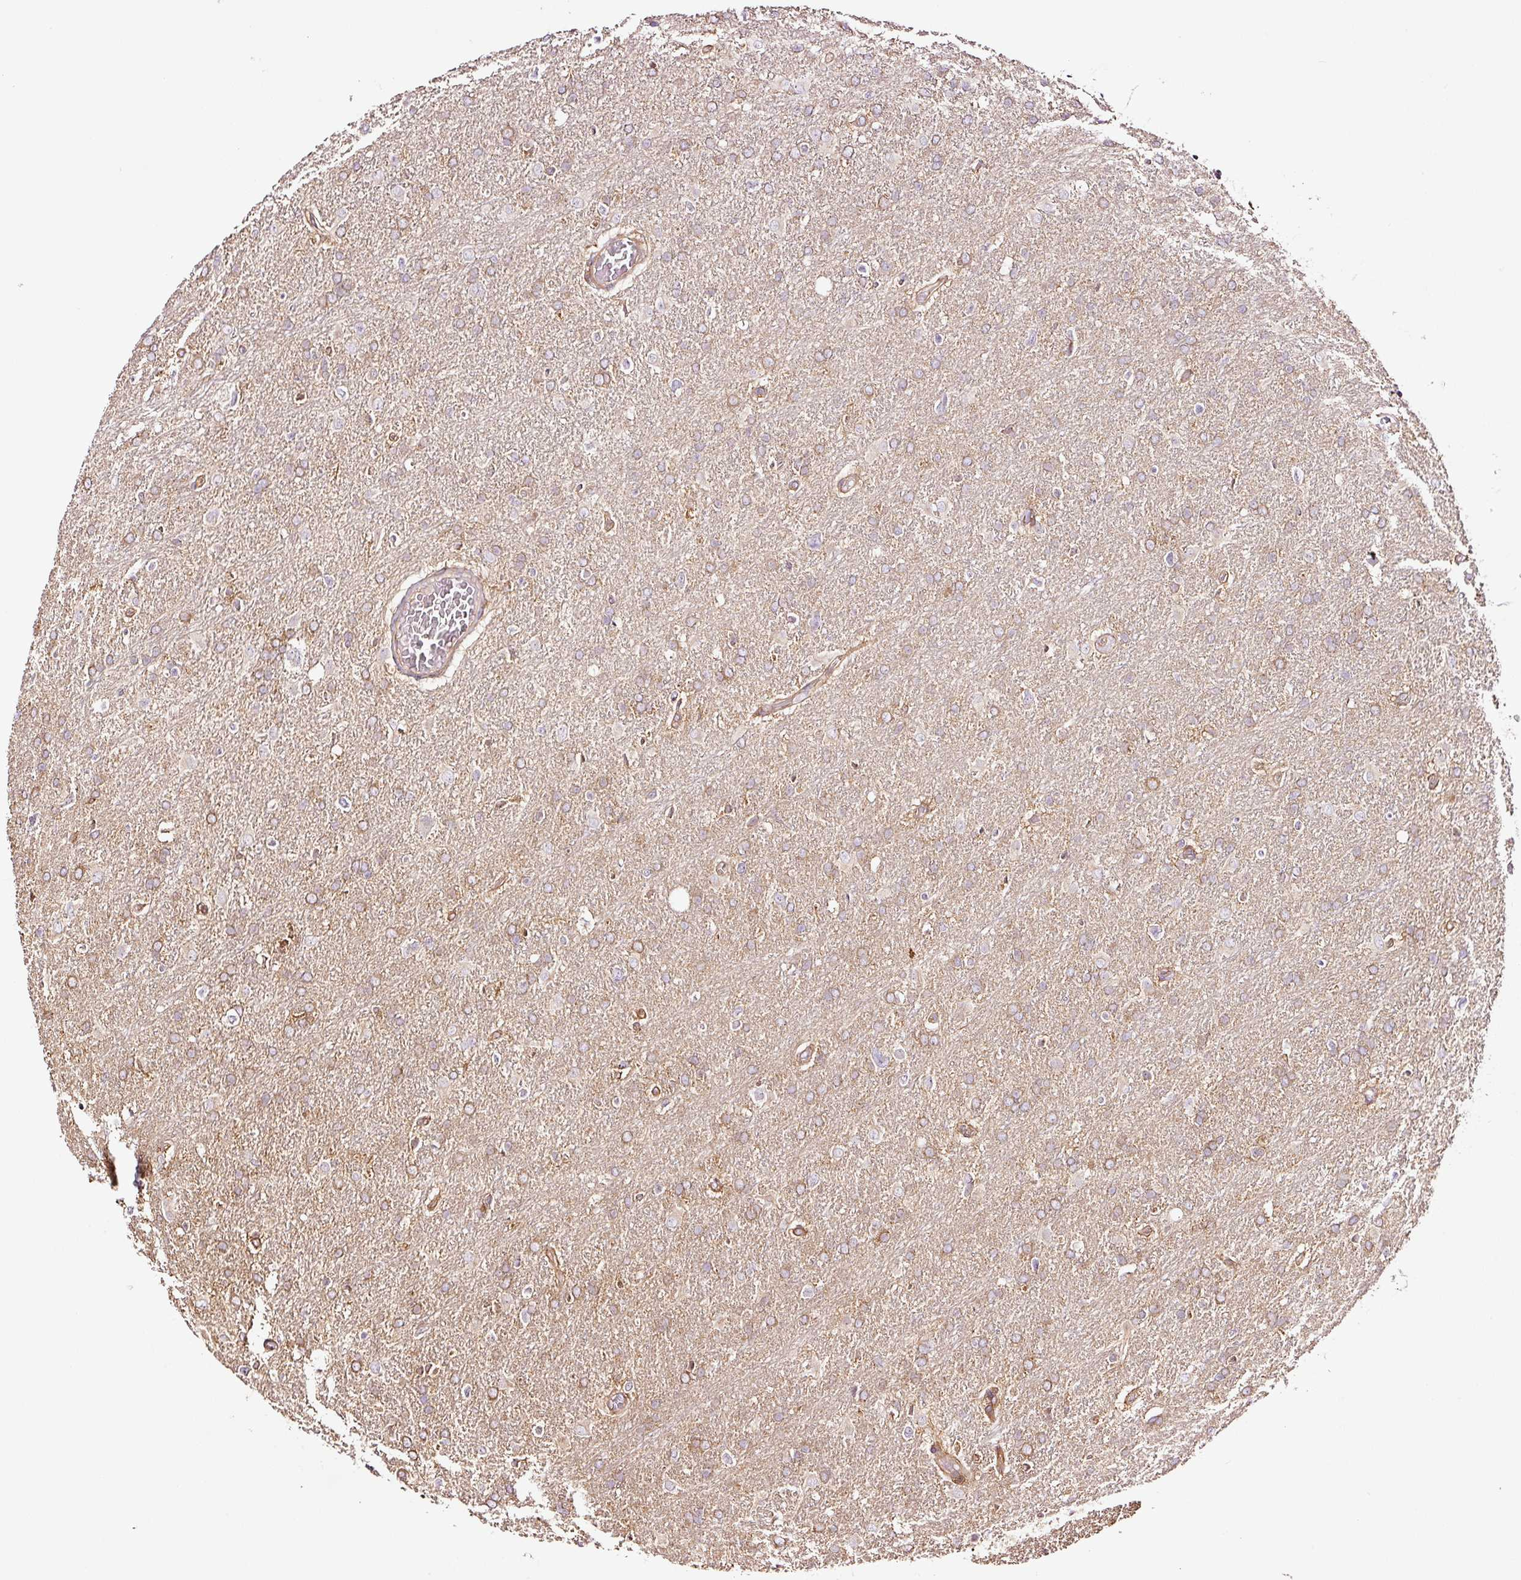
{"staining": {"intensity": "moderate", "quantity": "<25%", "location": "cytoplasmic/membranous"}, "tissue": "glioma", "cell_type": "Tumor cells", "image_type": "cancer", "snomed": [{"axis": "morphology", "description": "Glioma, malignant, High grade"}, {"axis": "topography", "description": "Brain"}], "caption": "Protein staining displays moderate cytoplasmic/membranous expression in about <25% of tumor cells in glioma.", "gene": "METAP1", "patient": {"sex": "male", "age": 61}}